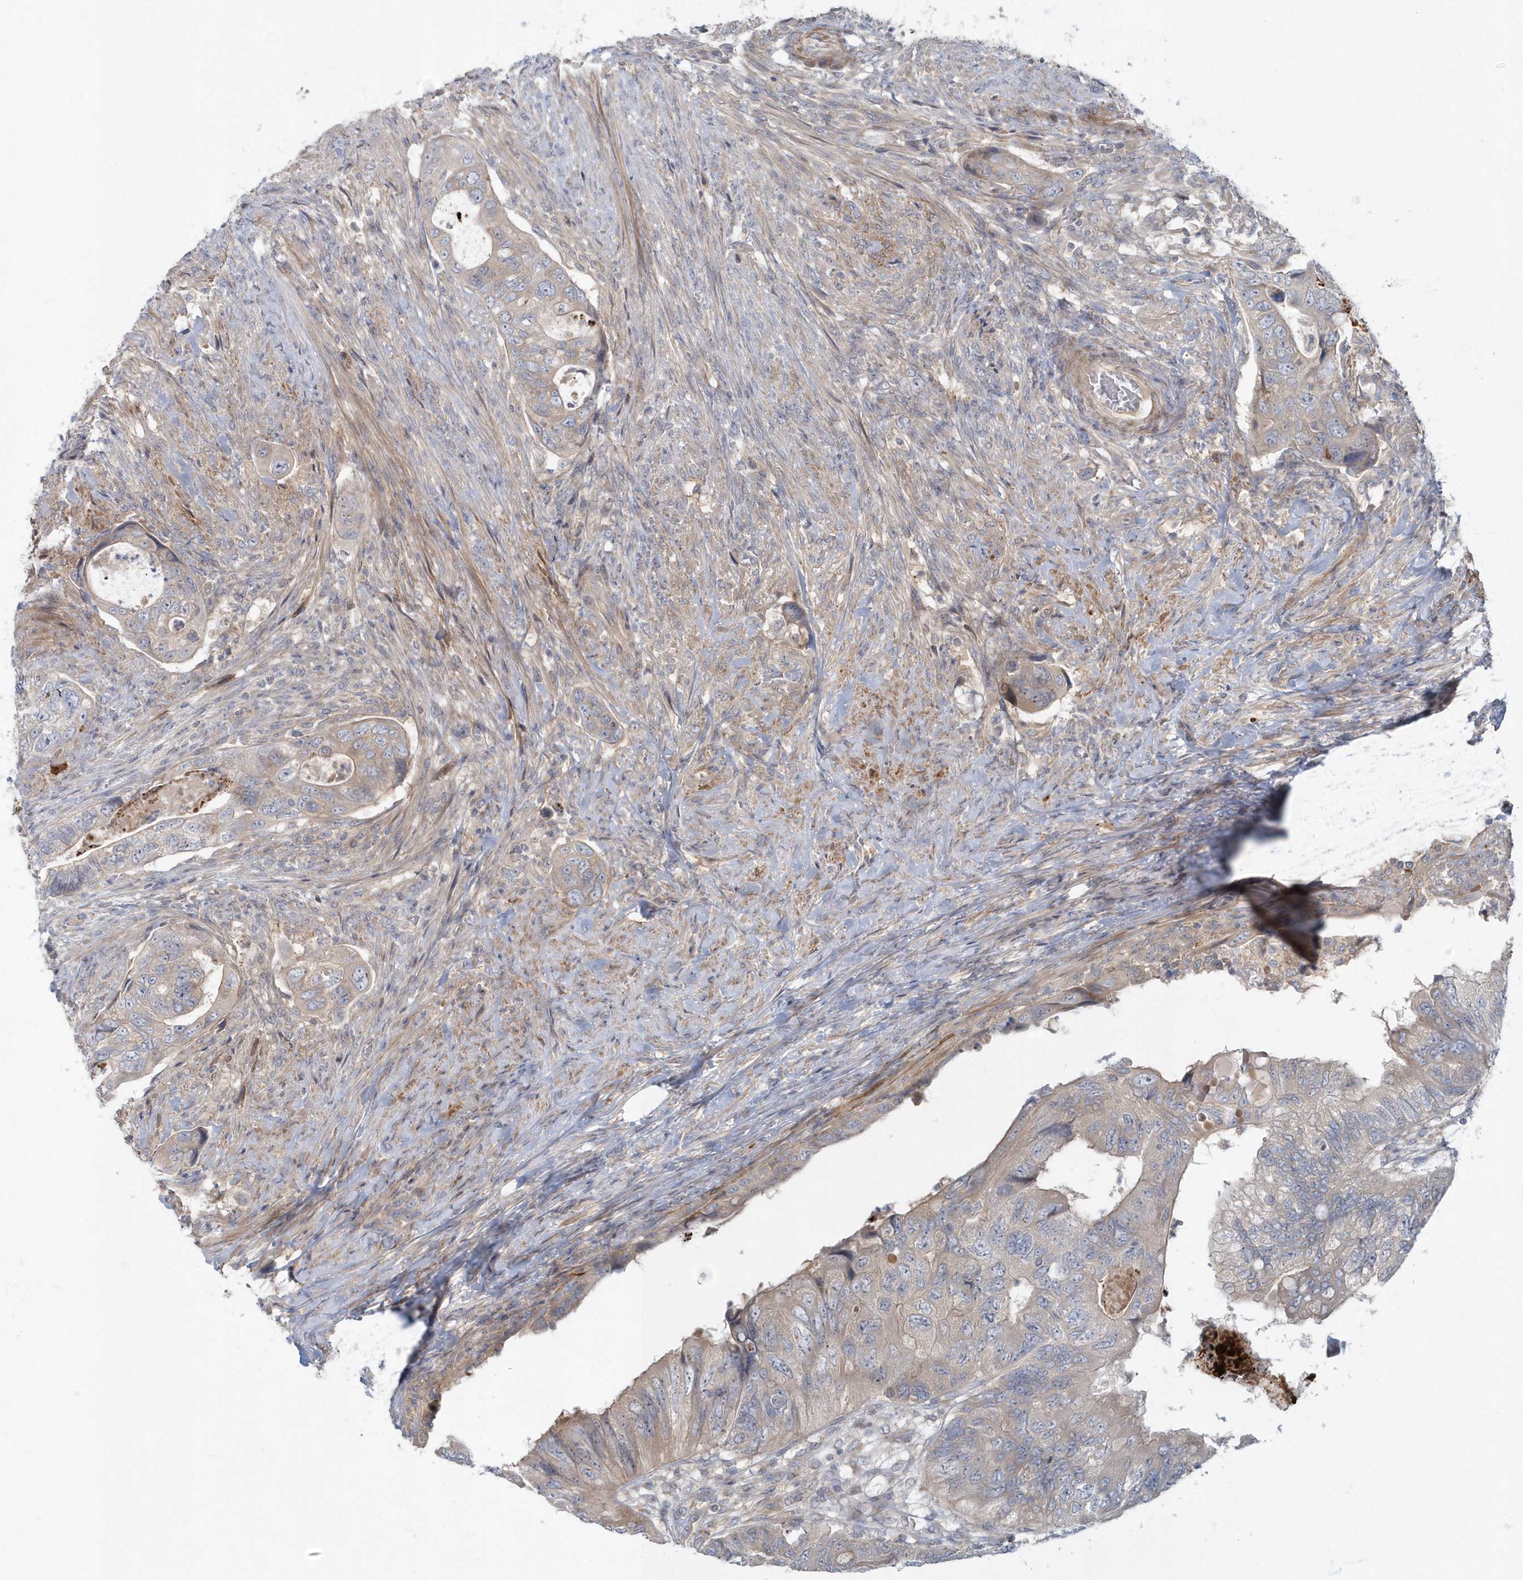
{"staining": {"intensity": "weak", "quantity": "25%-75%", "location": "cytoplasmic/membranous"}, "tissue": "colorectal cancer", "cell_type": "Tumor cells", "image_type": "cancer", "snomed": [{"axis": "morphology", "description": "Adenocarcinoma, NOS"}, {"axis": "topography", "description": "Rectum"}], "caption": "Brown immunohistochemical staining in adenocarcinoma (colorectal) displays weak cytoplasmic/membranous positivity in approximately 25%-75% of tumor cells.", "gene": "ARHGEF38", "patient": {"sex": "male", "age": 63}}